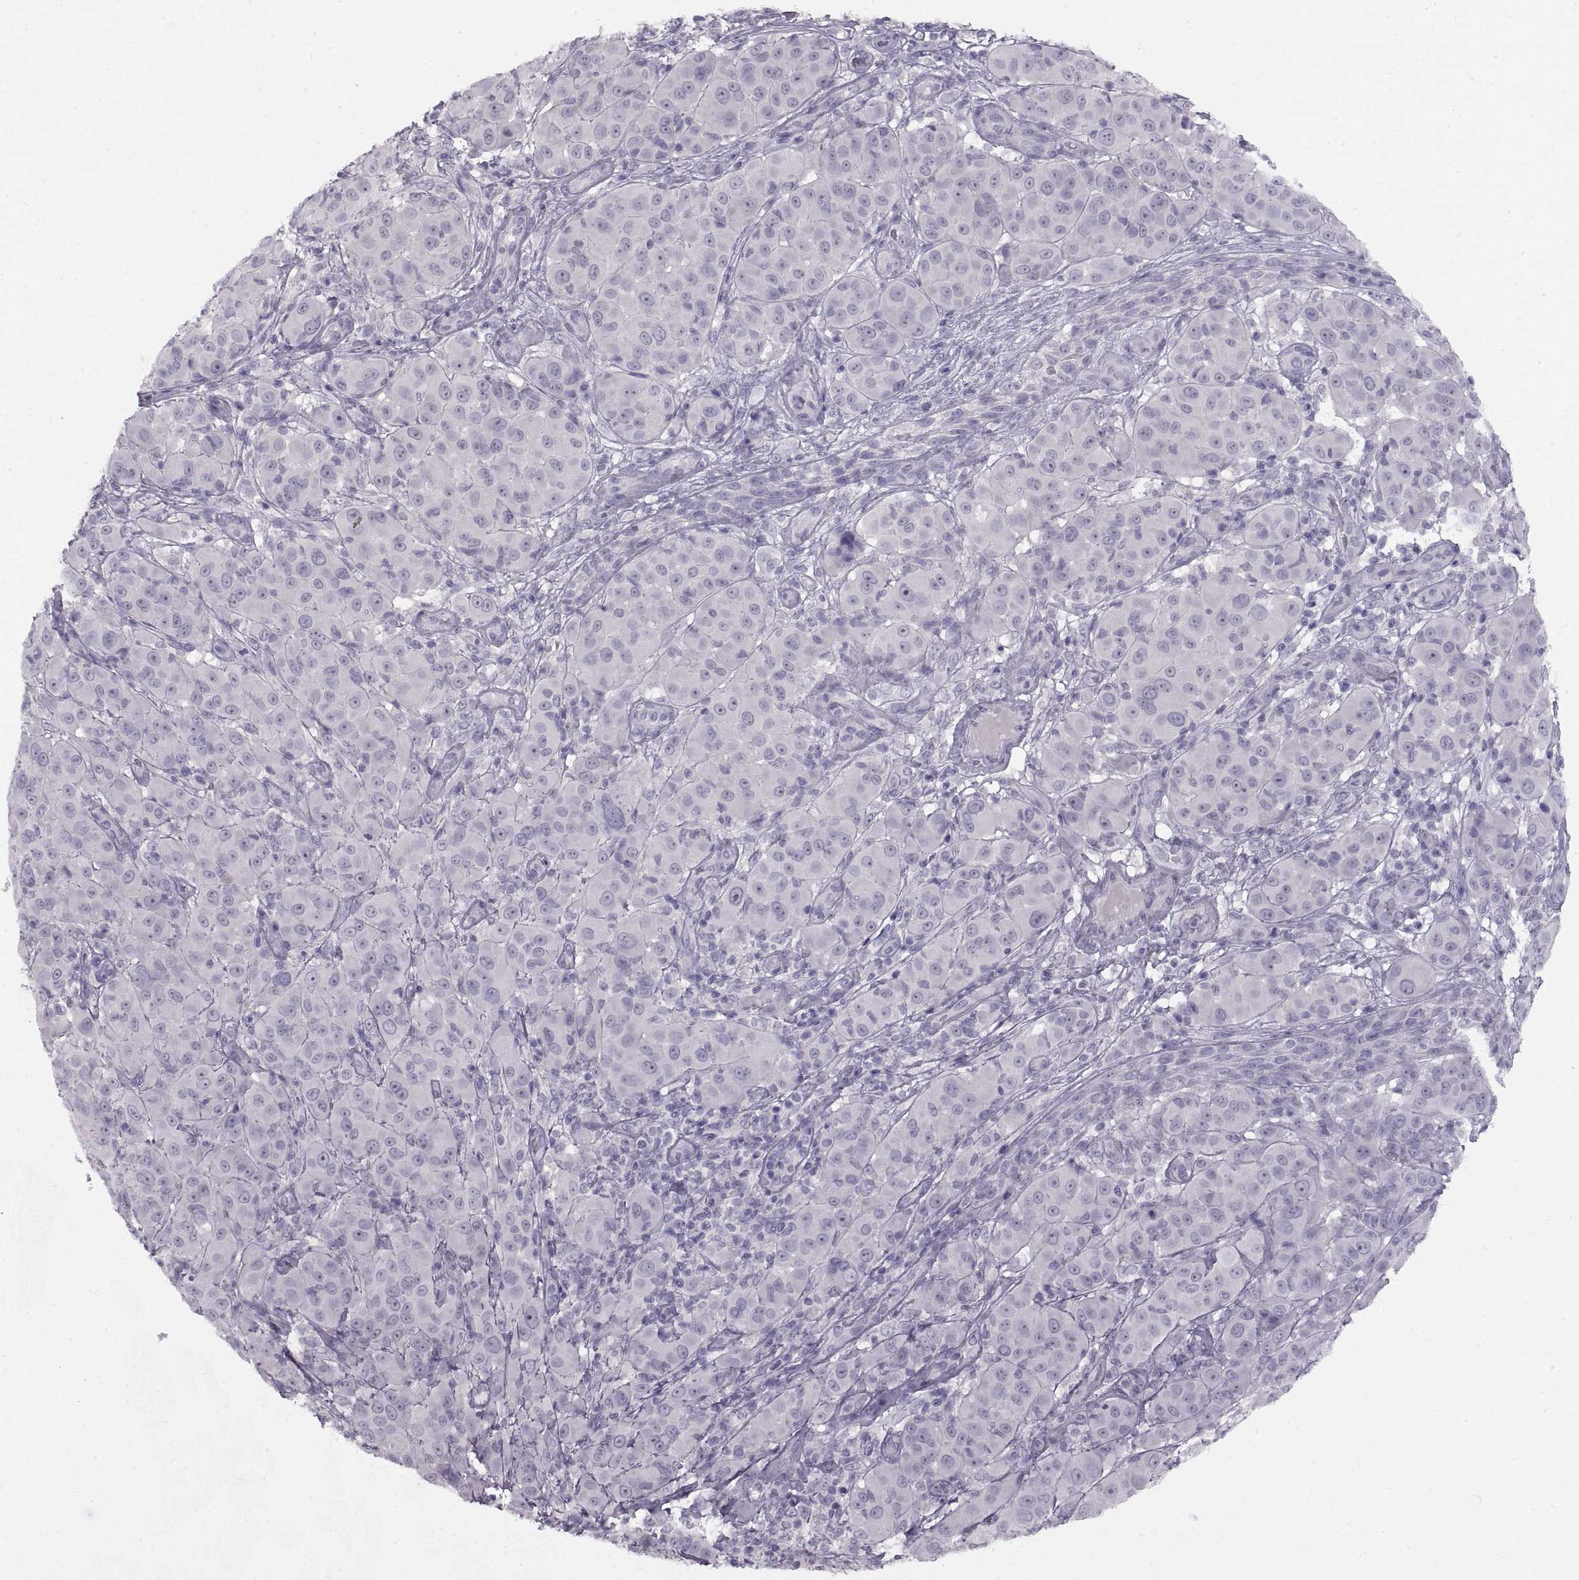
{"staining": {"intensity": "negative", "quantity": "none", "location": "none"}, "tissue": "melanoma", "cell_type": "Tumor cells", "image_type": "cancer", "snomed": [{"axis": "morphology", "description": "Malignant melanoma, NOS"}, {"axis": "topography", "description": "Skin"}], "caption": "This is an IHC image of malignant melanoma. There is no staining in tumor cells.", "gene": "BSPH1", "patient": {"sex": "female", "age": 87}}